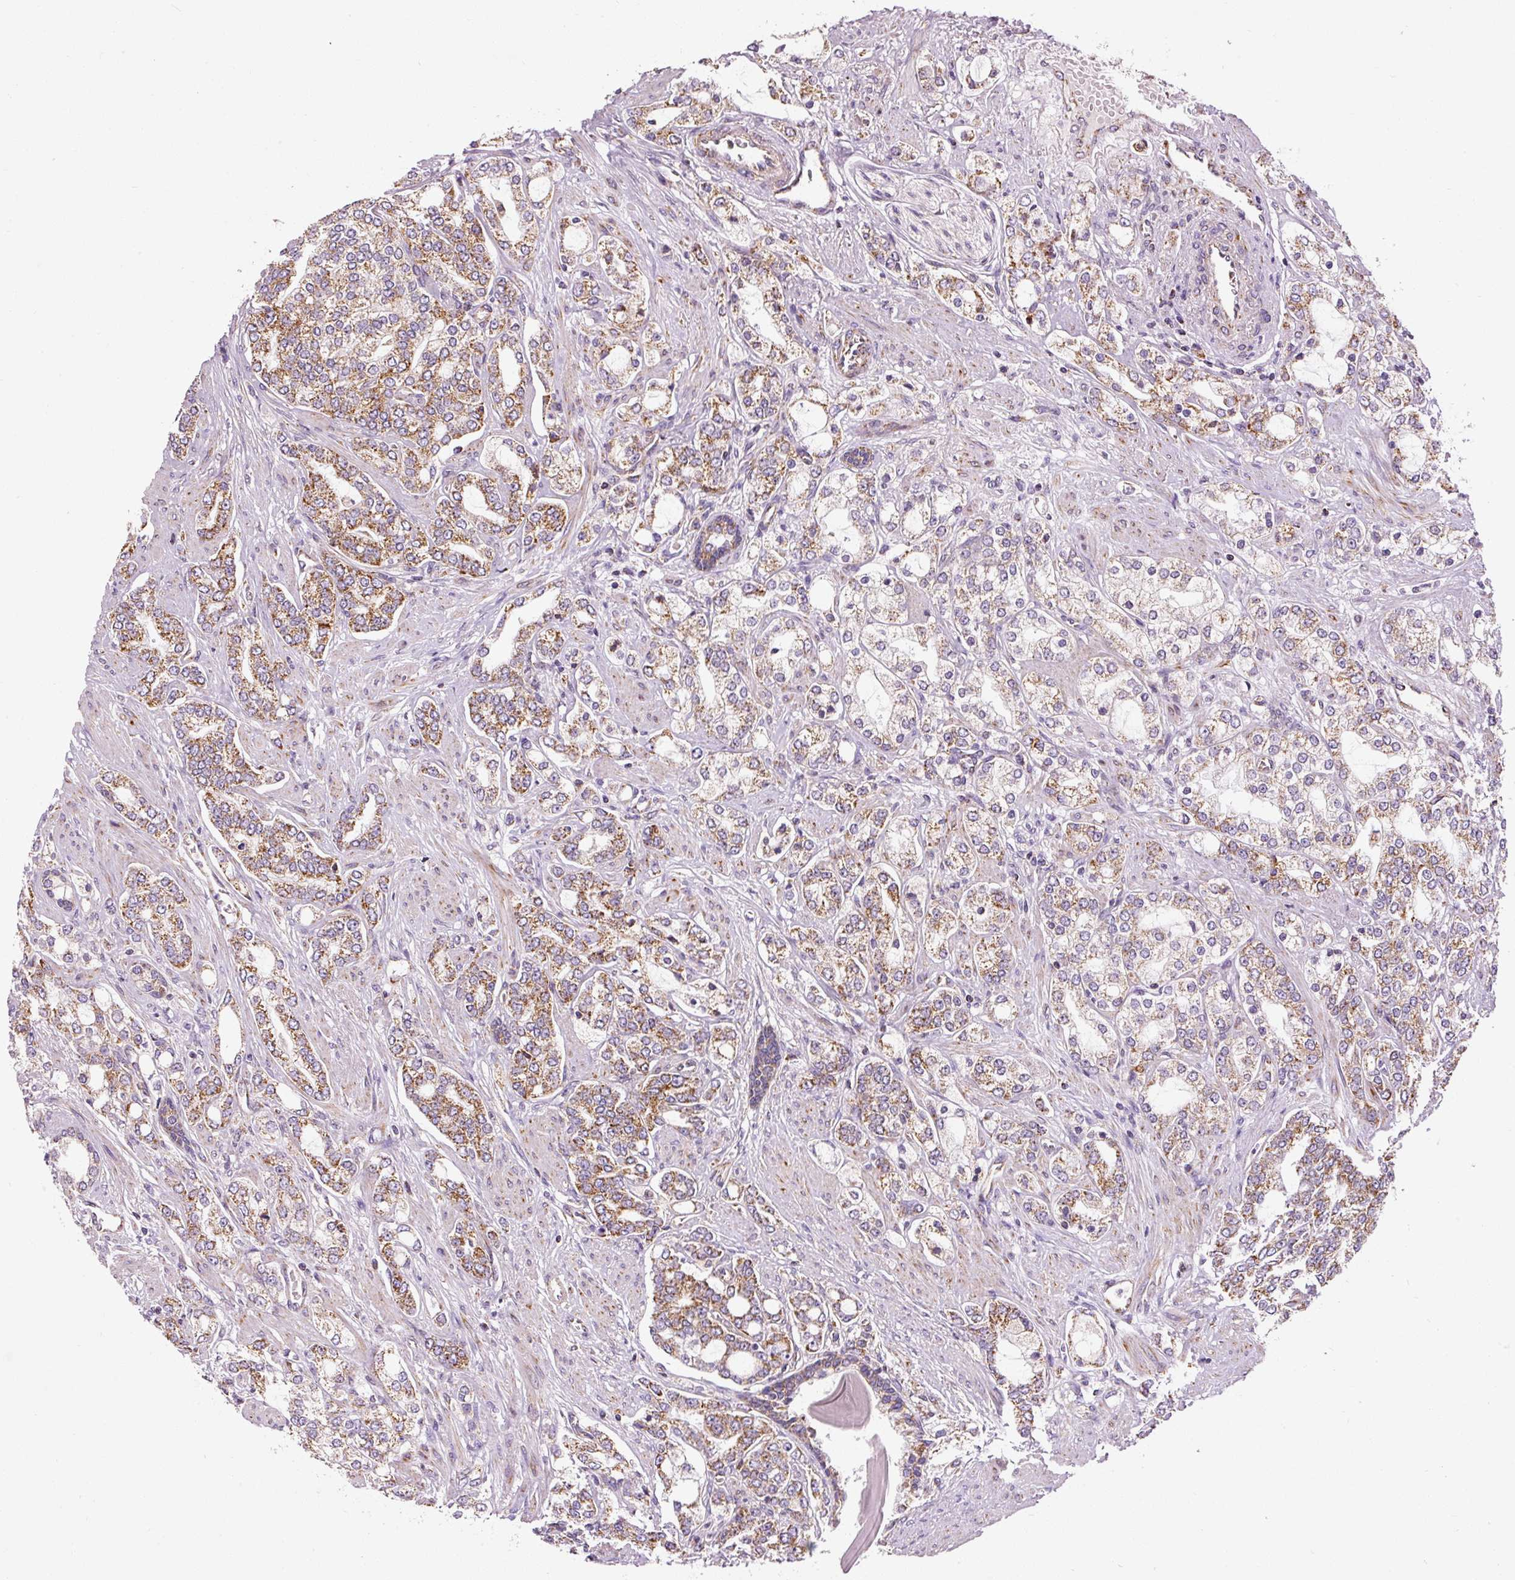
{"staining": {"intensity": "moderate", "quantity": ">75%", "location": "cytoplasmic/membranous"}, "tissue": "prostate cancer", "cell_type": "Tumor cells", "image_type": "cancer", "snomed": [{"axis": "morphology", "description": "Adenocarcinoma, High grade"}, {"axis": "topography", "description": "Prostate"}], "caption": "The image demonstrates immunohistochemical staining of prostate cancer (adenocarcinoma (high-grade)). There is moderate cytoplasmic/membranous positivity is present in about >75% of tumor cells.", "gene": "NDUFB4", "patient": {"sex": "male", "age": 64}}